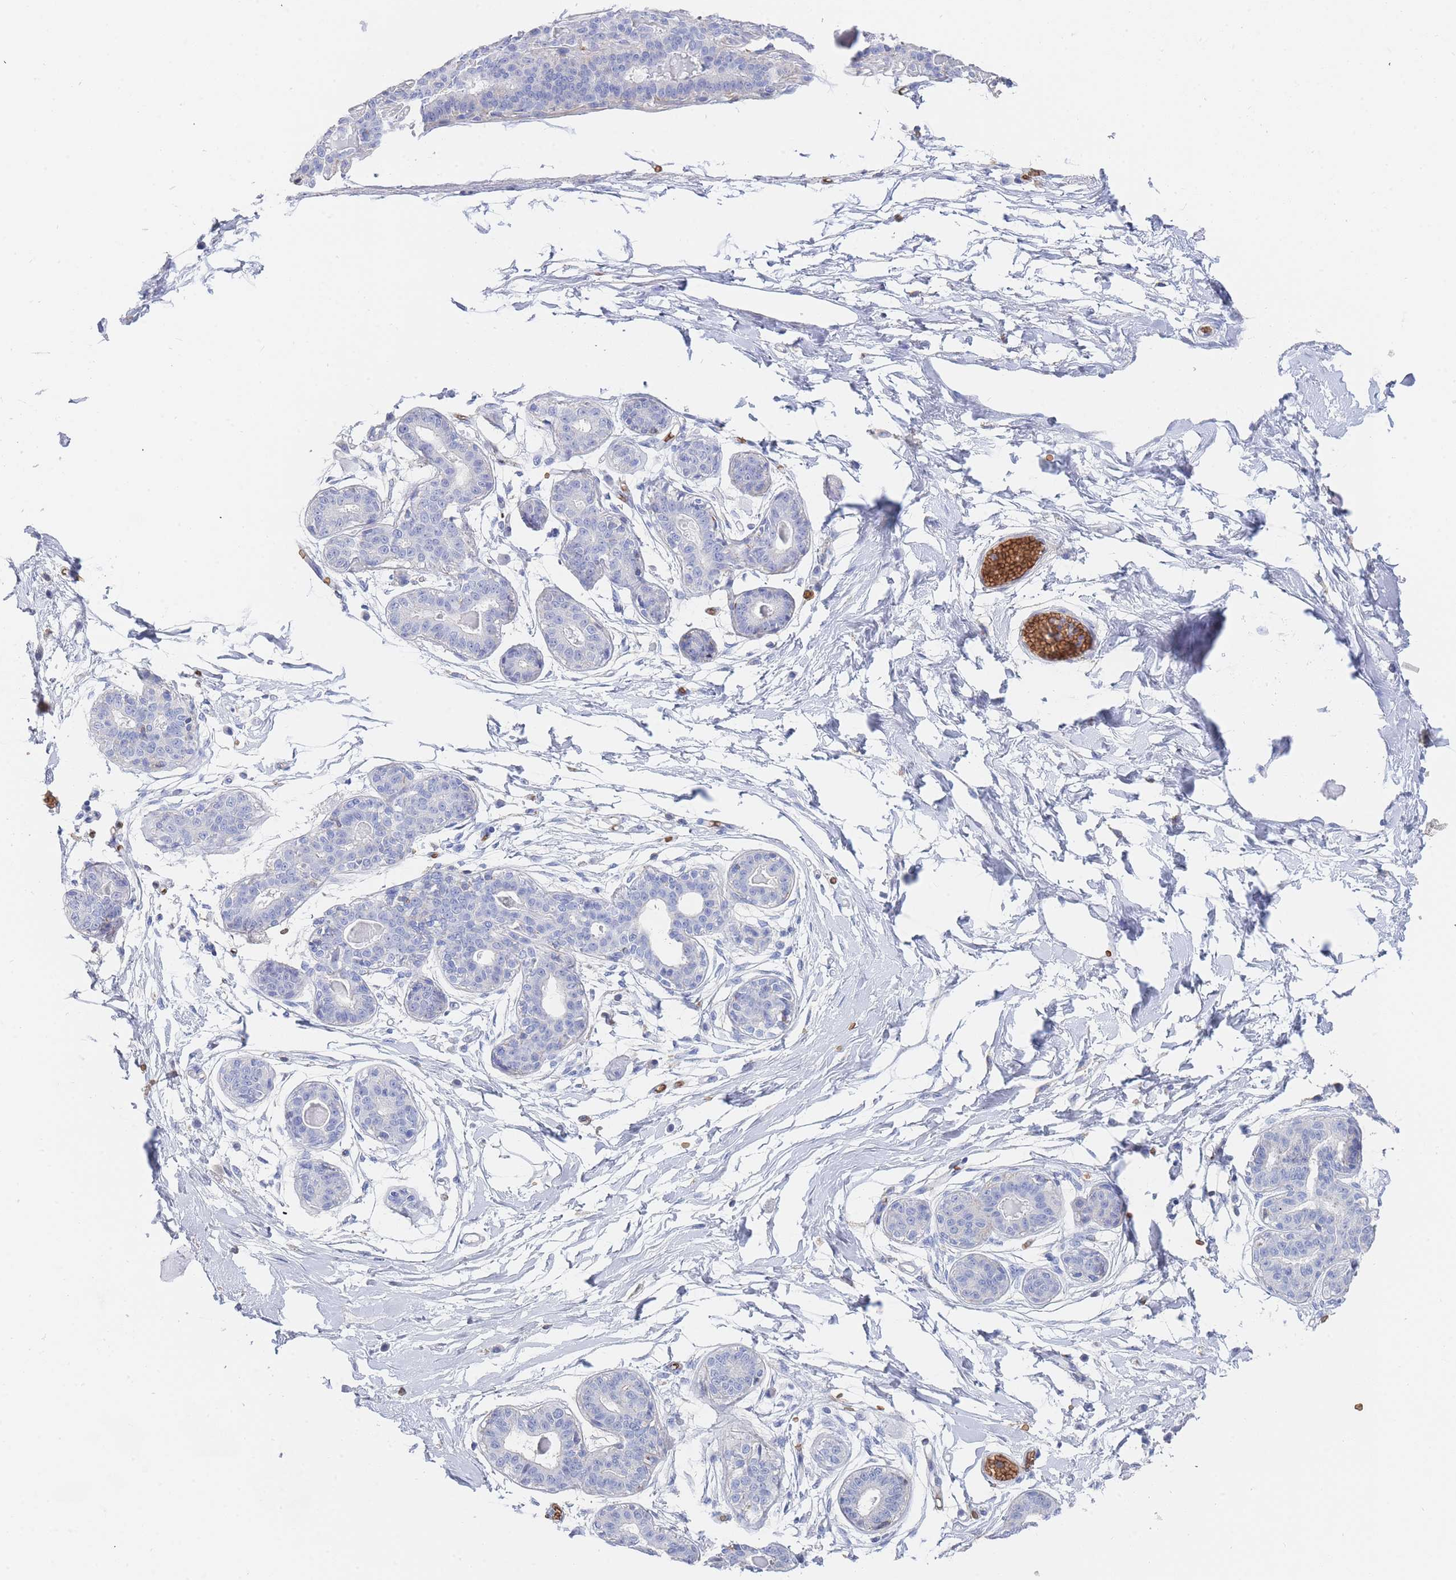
{"staining": {"intensity": "negative", "quantity": "none", "location": "none"}, "tissue": "breast", "cell_type": "Adipocytes", "image_type": "normal", "snomed": [{"axis": "morphology", "description": "Normal tissue, NOS"}, {"axis": "topography", "description": "Breast"}], "caption": "This micrograph is of normal breast stained with immunohistochemistry to label a protein in brown with the nuclei are counter-stained blue. There is no staining in adipocytes. The staining was performed using DAB (3,3'-diaminobenzidine) to visualize the protein expression in brown, while the nuclei were stained in blue with hematoxylin (Magnification: 20x).", "gene": "SLC2A1", "patient": {"sex": "female", "age": 45}}